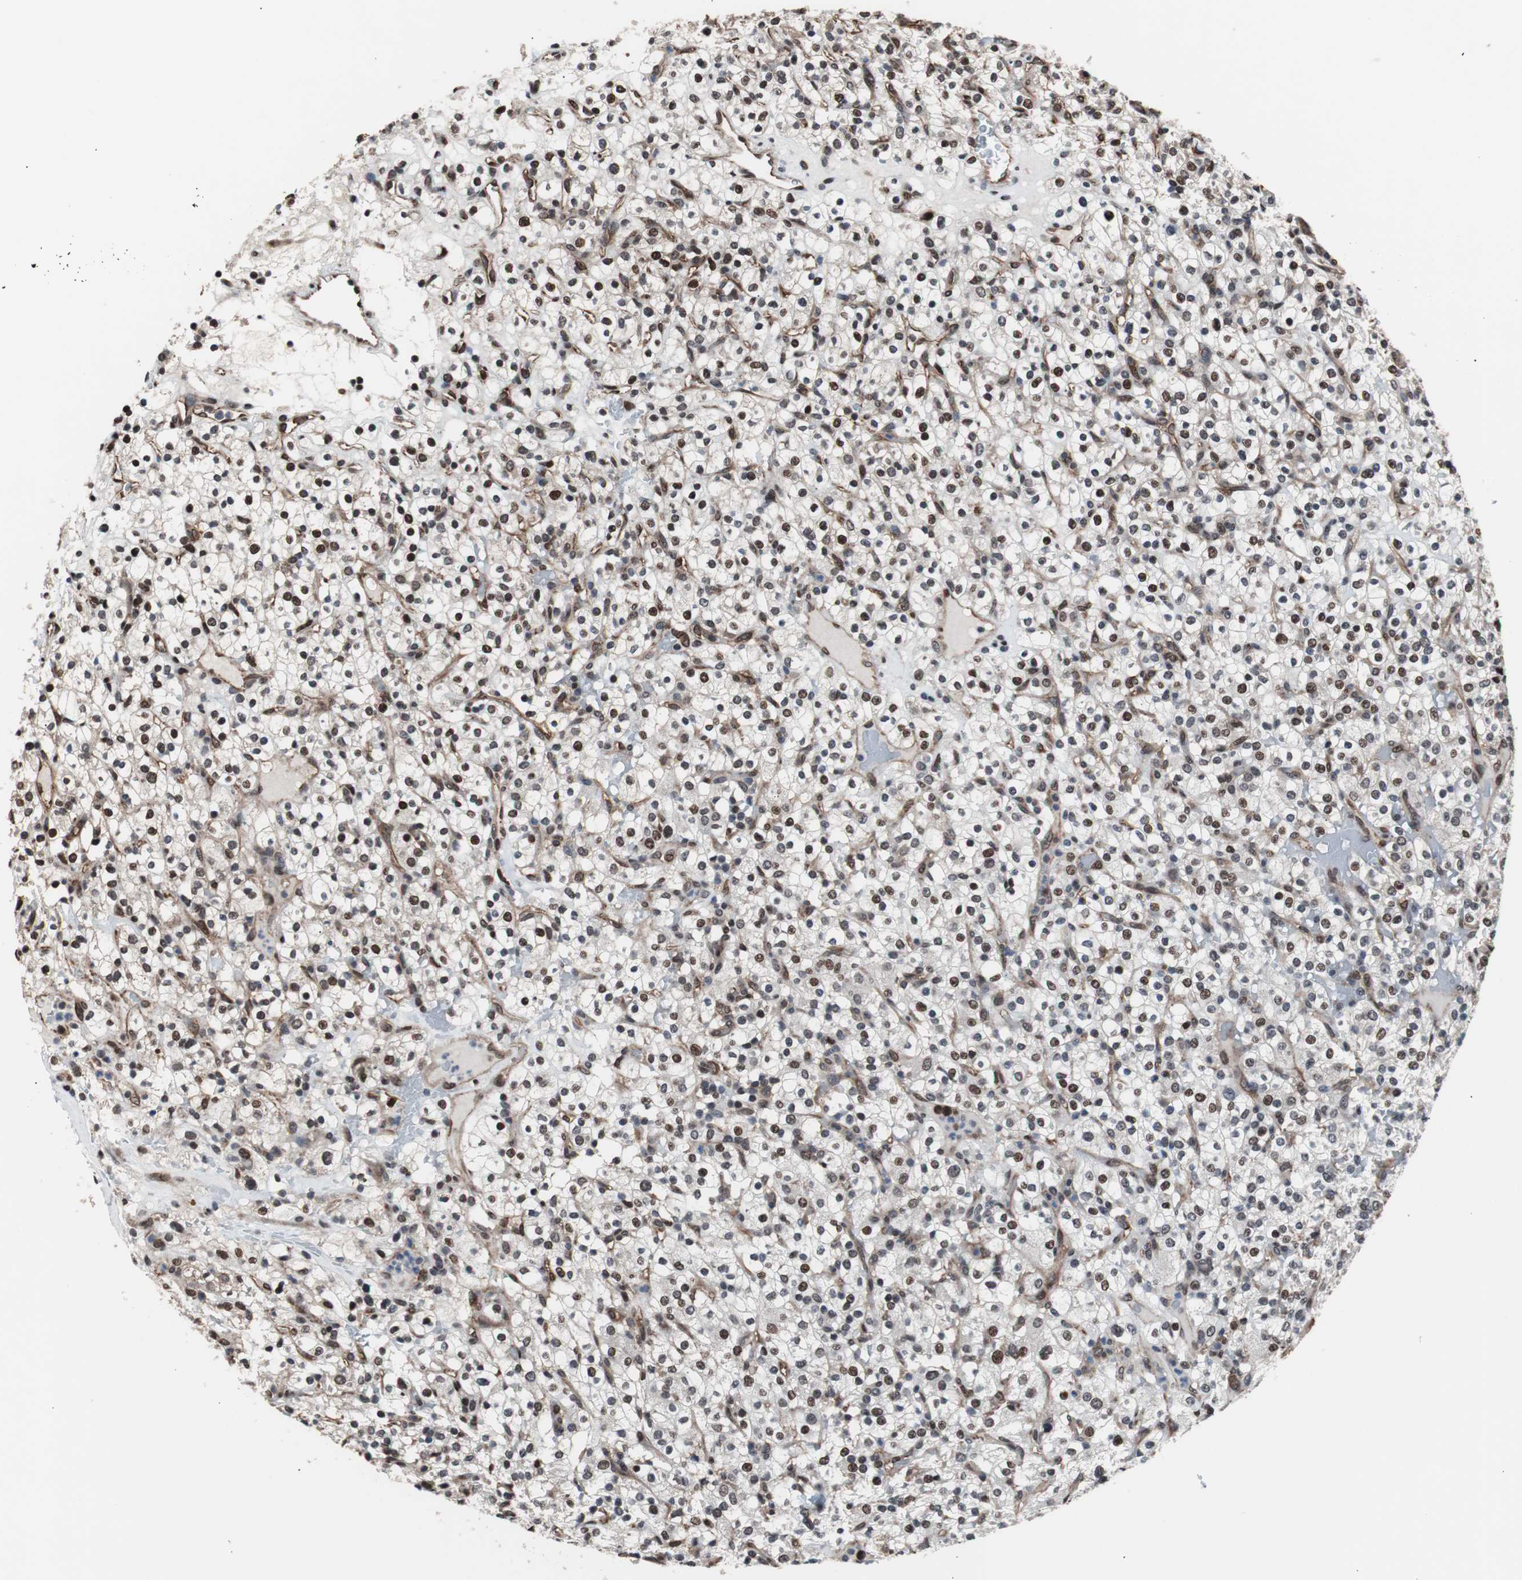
{"staining": {"intensity": "strong", "quantity": ">75%", "location": "nuclear"}, "tissue": "renal cancer", "cell_type": "Tumor cells", "image_type": "cancer", "snomed": [{"axis": "morphology", "description": "Normal tissue, NOS"}, {"axis": "morphology", "description": "Adenocarcinoma, NOS"}, {"axis": "topography", "description": "Kidney"}], "caption": "Protein expression analysis of renal adenocarcinoma shows strong nuclear staining in about >75% of tumor cells.", "gene": "POGZ", "patient": {"sex": "female", "age": 72}}